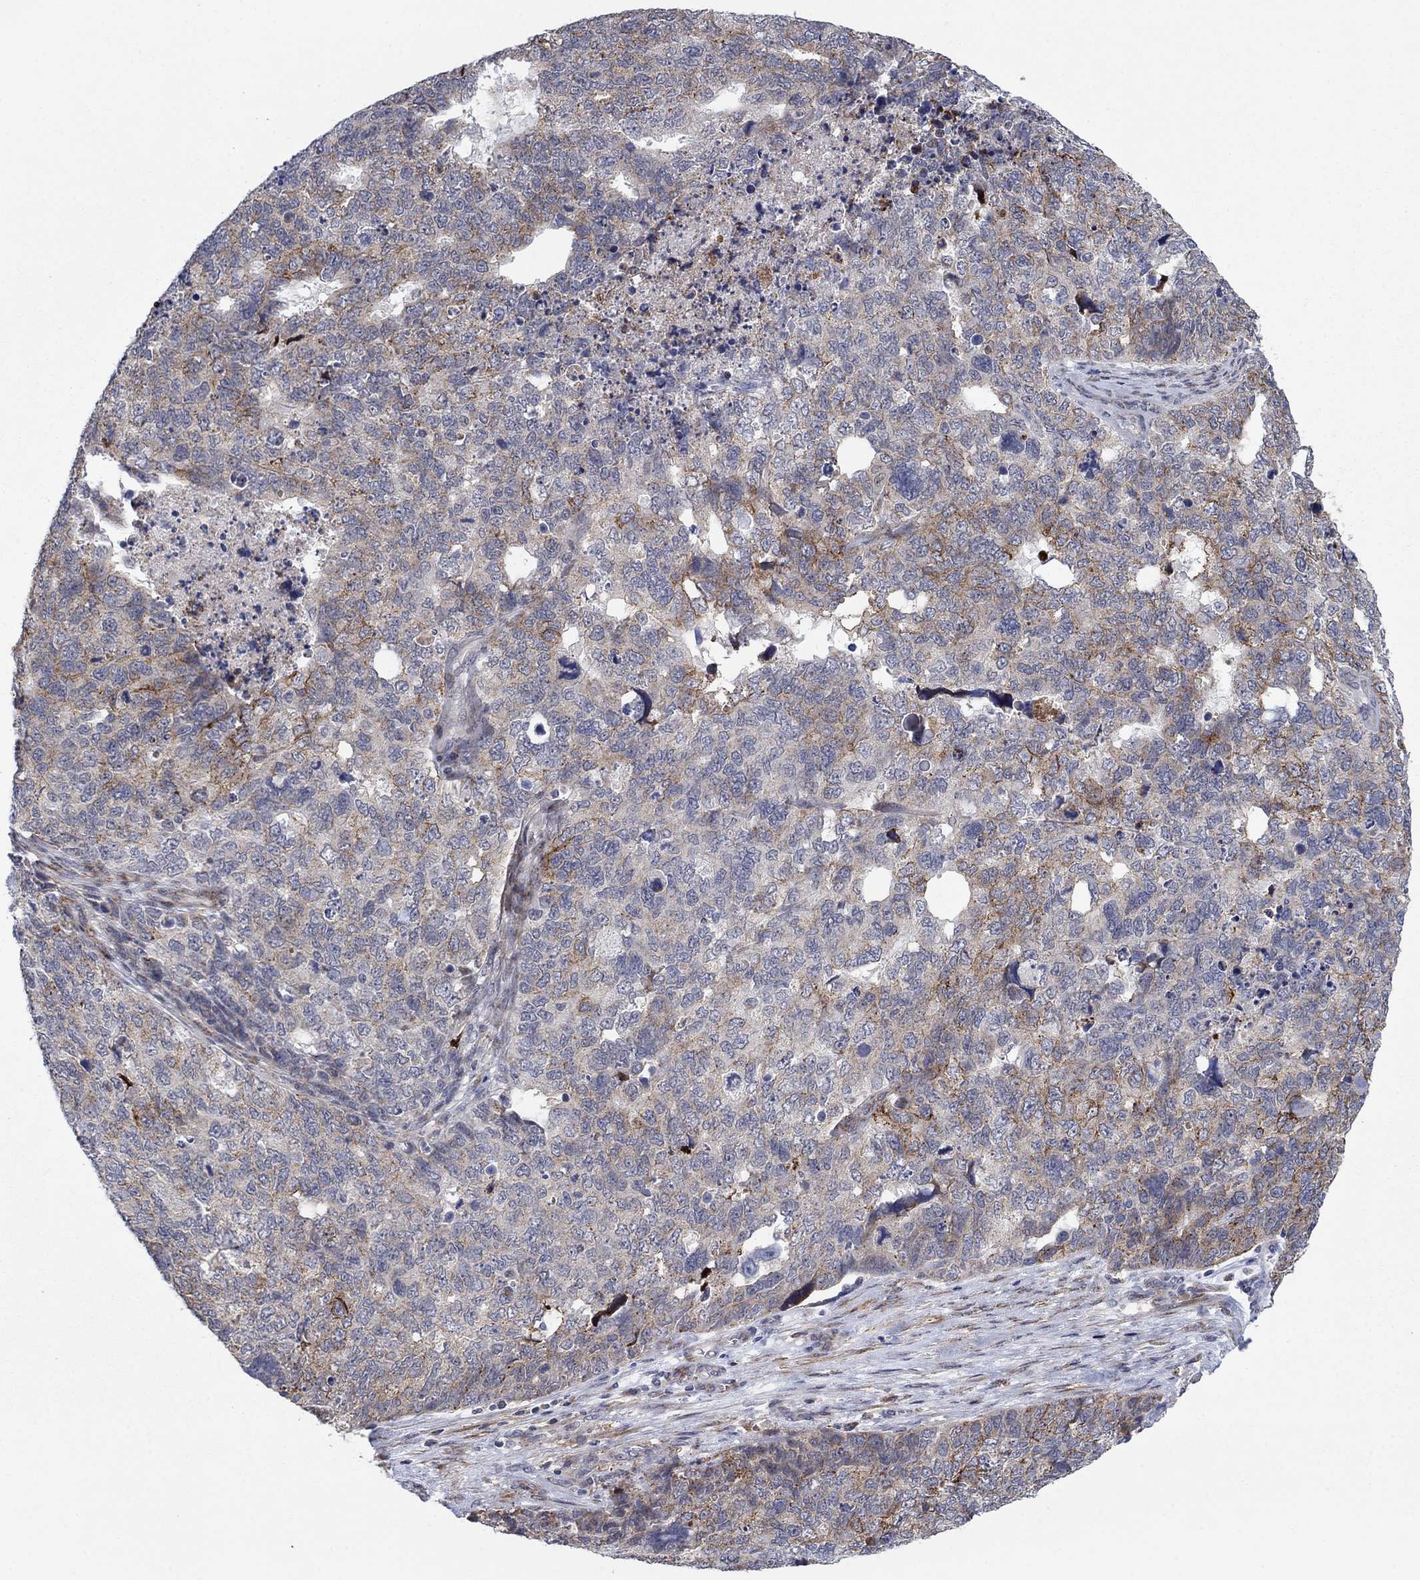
{"staining": {"intensity": "strong", "quantity": "<25%", "location": "cytoplasmic/membranous"}, "tissue": "cervical cancer", "cell_type": "Tumor cells", "image_type": "cancer", "snomed": [{"axis": "morphology", "description": "Squamous cell carcinoma, NOS"}, {"axis": "topography", "description": "Cervix"}], "caption": "Human cervical cancer stained with a protein marker exhibits strong staining in tumor cells.", "gene": "SDC1", "patient": {"sex": "female", "age": 63}}